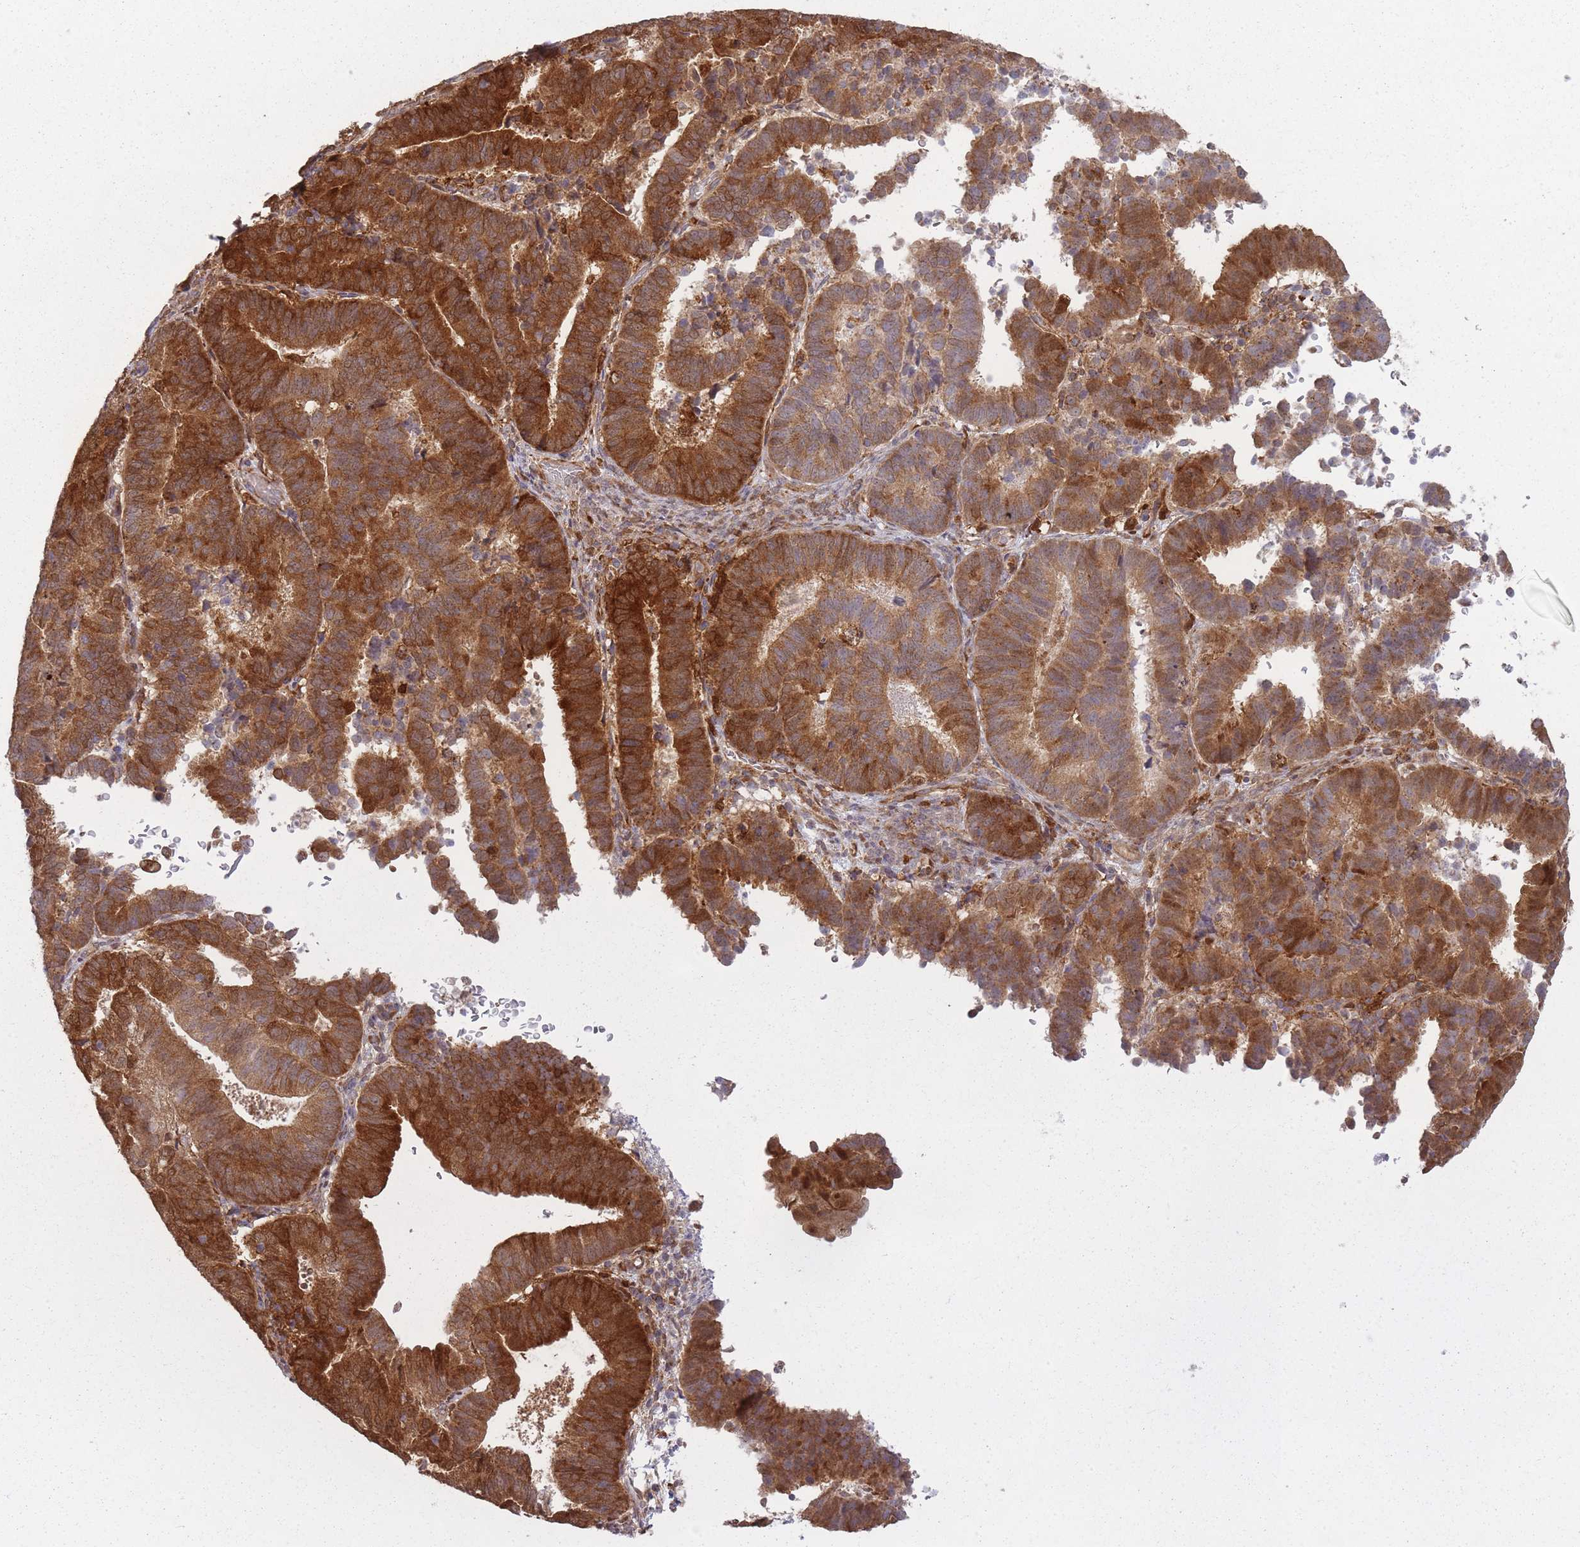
{"staining": {"intensity": "strong", "quantity": ">75%", "location": "cytoplasmic/membranous"}, "tissue": "endometrial cancer", "cell_type": "Tumor cells", "image_type": "cancer", "snomed": [{"axis": "morphology", "description": "Adenocarcinoma, NOS"}, {"axis": "topography", "description": "Endometrium"}], "caption": "Endometrial cancer was stained to show a protein in brown. There is high levels of strong cytoplasmic/membranous staining in approximately >75% of tumor cells.", "gene": "LGALS9", "patient": {"sex": "female", "age": 70}}